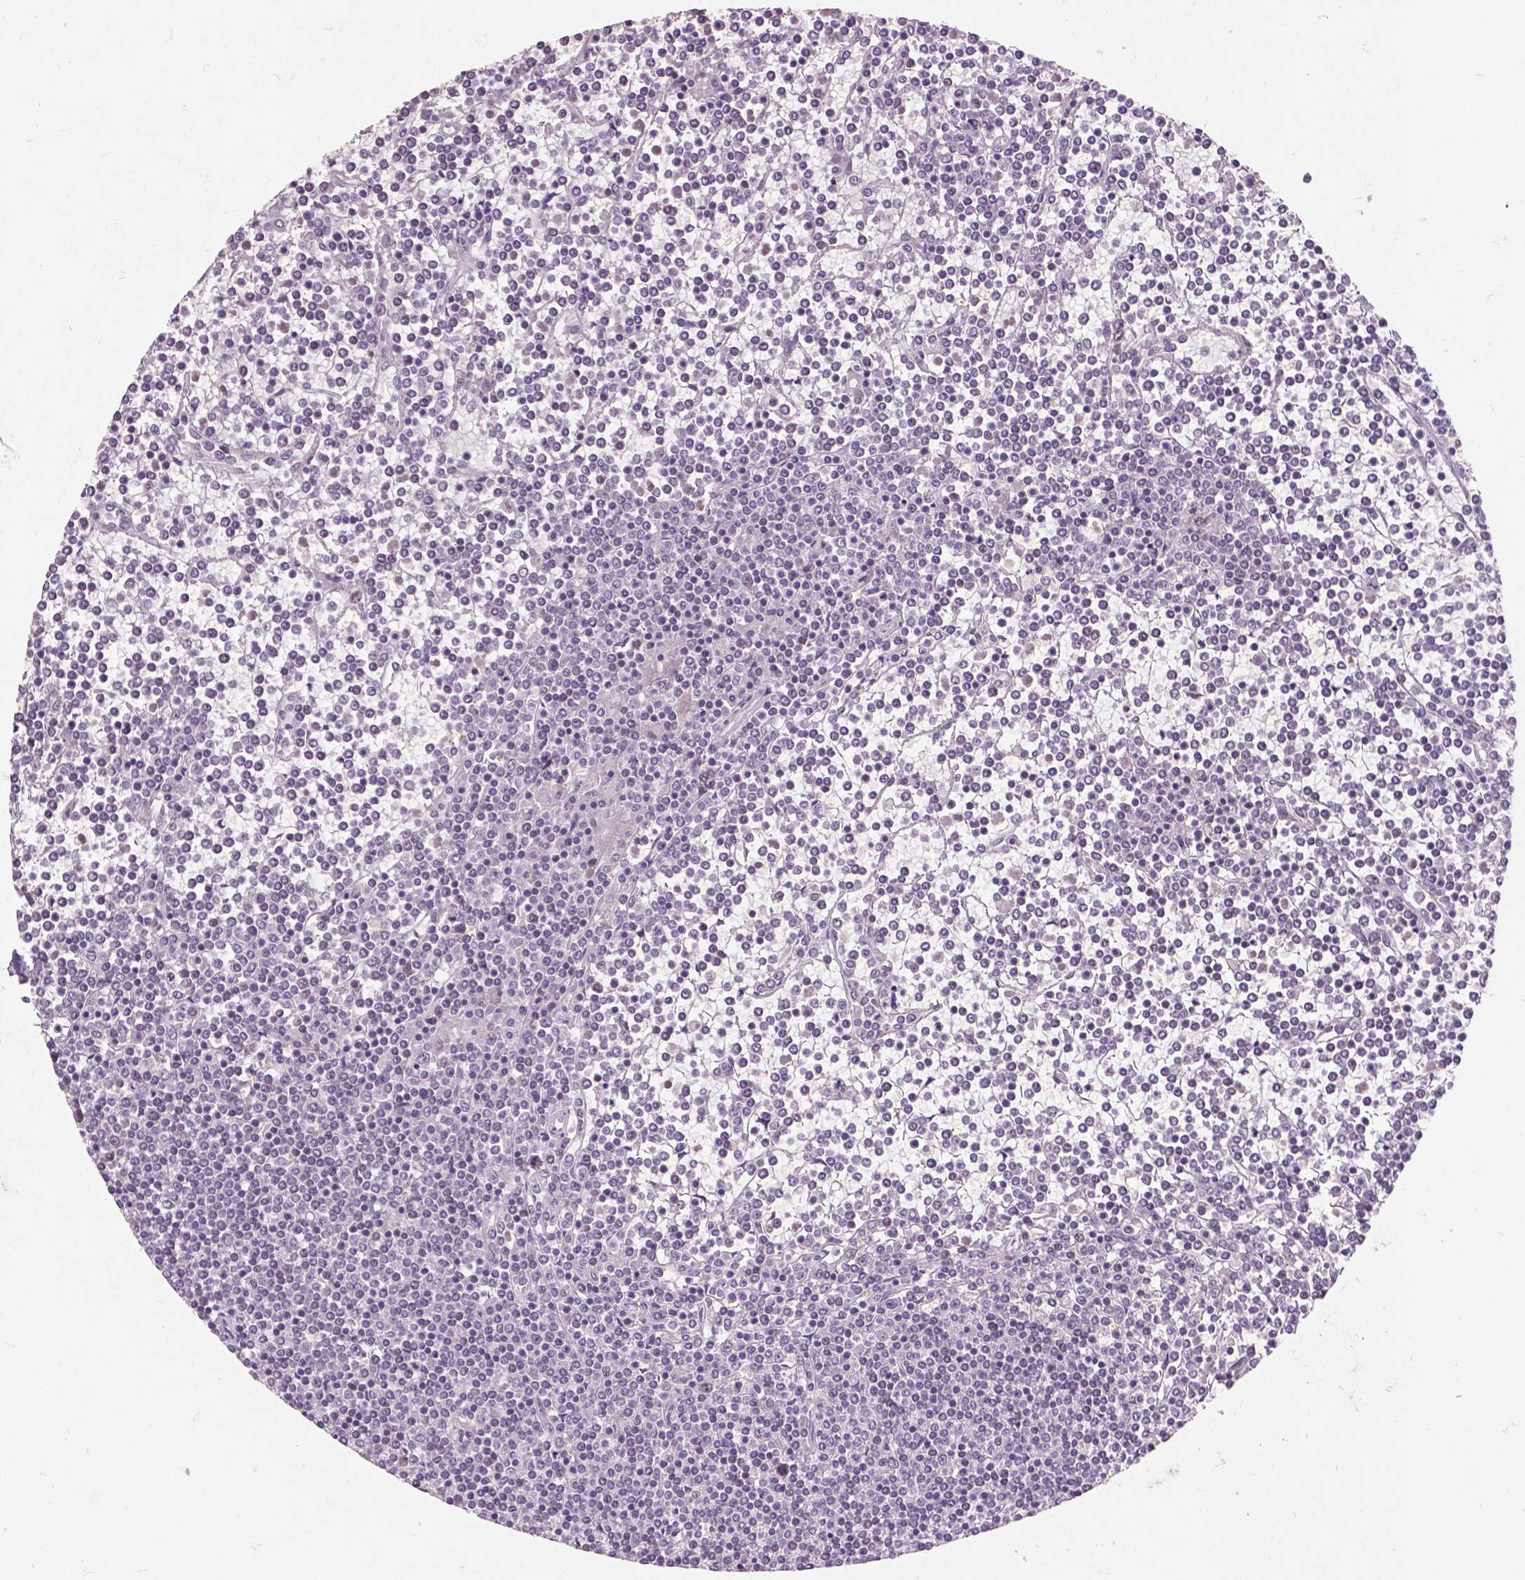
{"staining": {"intensity": "negative", "quantity": "none", "location": "none"}, "tissue": "lymphoma", "cell_type": "Tumor cells", "image_type": "cancer", "snomed": [{"axis": "morphology", "description": "Malignant lymphoma, non-Hodgkin's type, Low grade"}, {"axis": "topography", "description": "Spleen"}], "caption": "Immunohistochemical staining of human lymphoma displays no significant positivity in tumor cells. (Immunohistochemistry, brightfield microscopy, high magnification).", "gene": "COIL", "patient": {"sex": "female", "age": 19}}